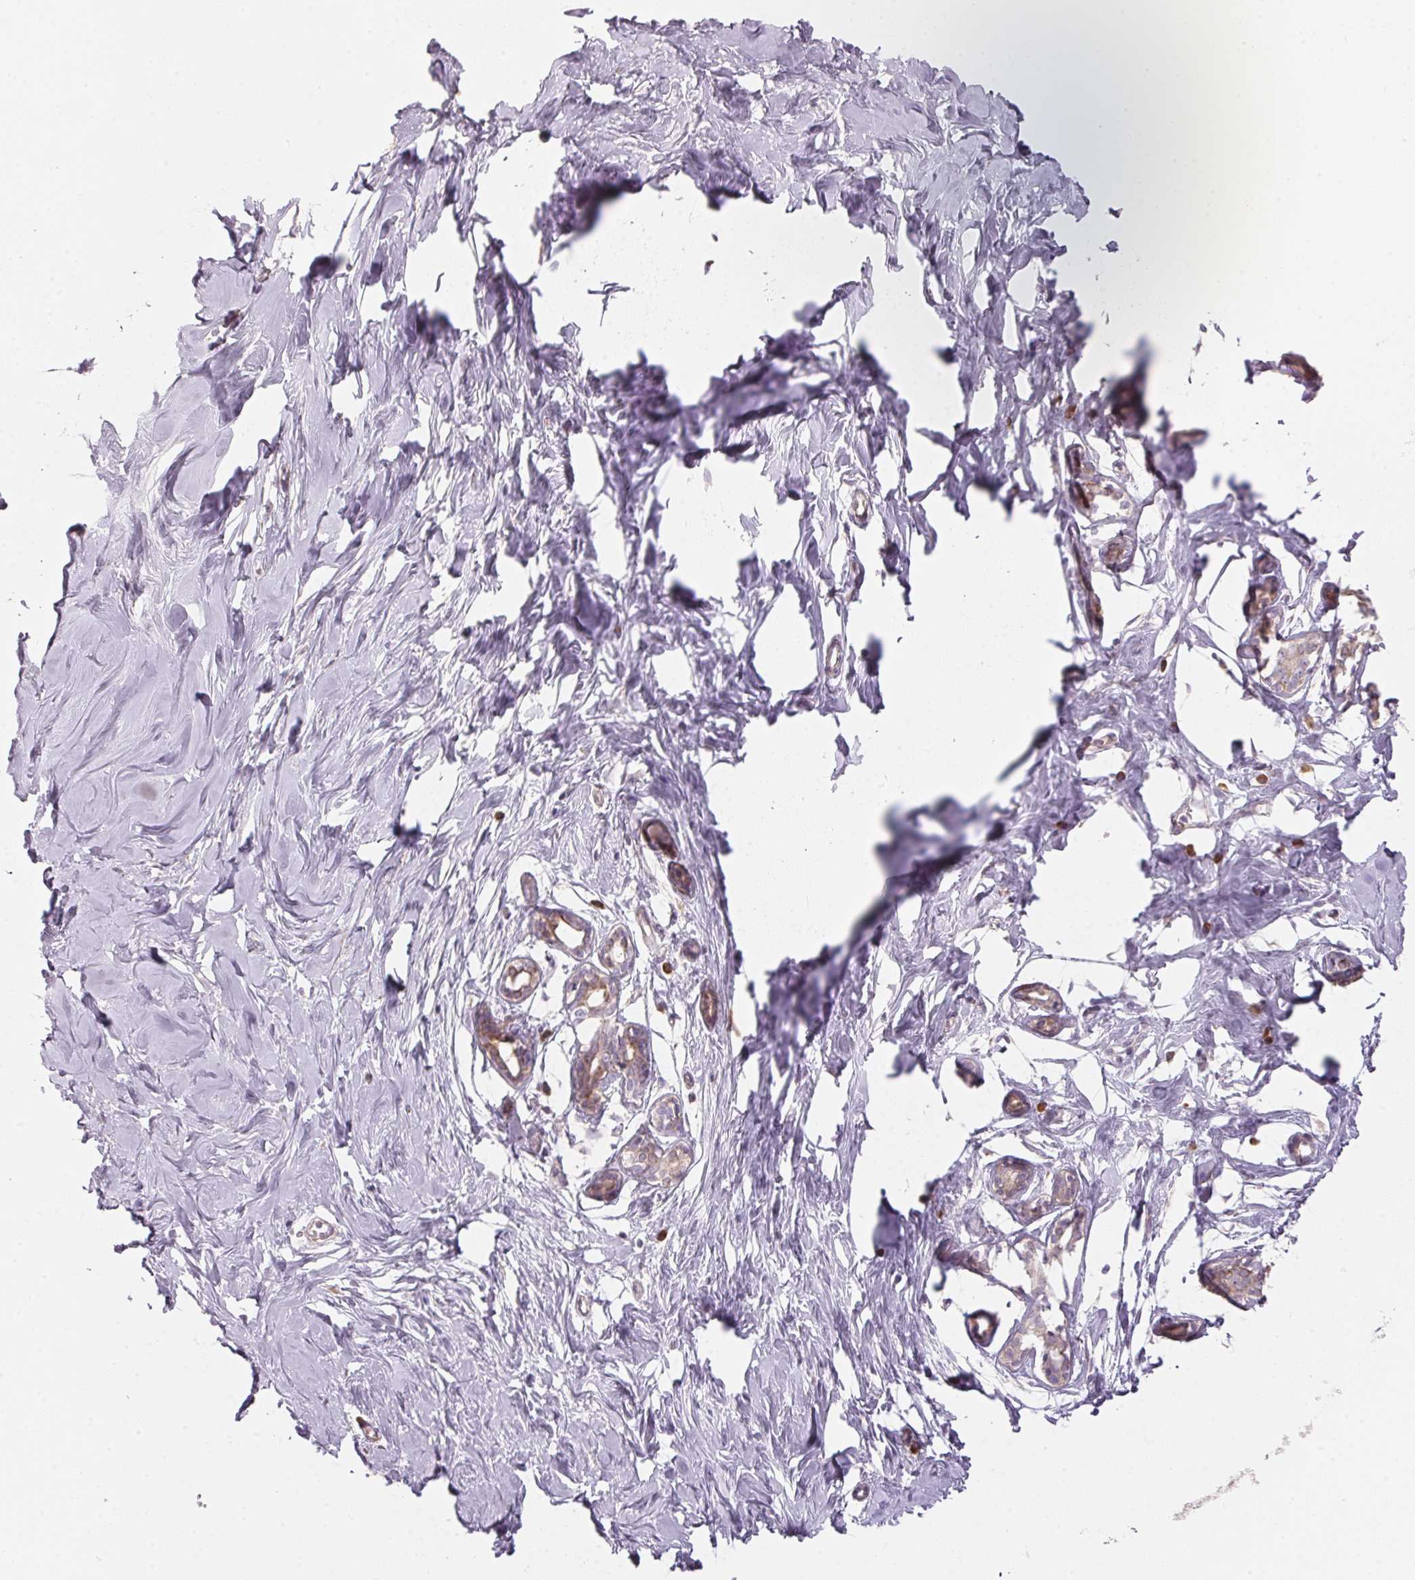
{"staining": {"intensity": "weak", "quantity": "25%-75%", "location": "cytoplasmic/membranous"}, "tissue": "breast", "cell_type": "Adipocytes", "image_type": "normal", "snomed": [{"axis": "morphology", "description": "Normal tissue, NOS"}, {"axis": "topography", "description": "Breast"}], "caption": "Weak cytoplasmic/membranous staining is appreciated in about 25%-75% of adipocytes in normal breast.", "gene": "BLOC1S2", "patient": {"sex": "female", "age": 27}}